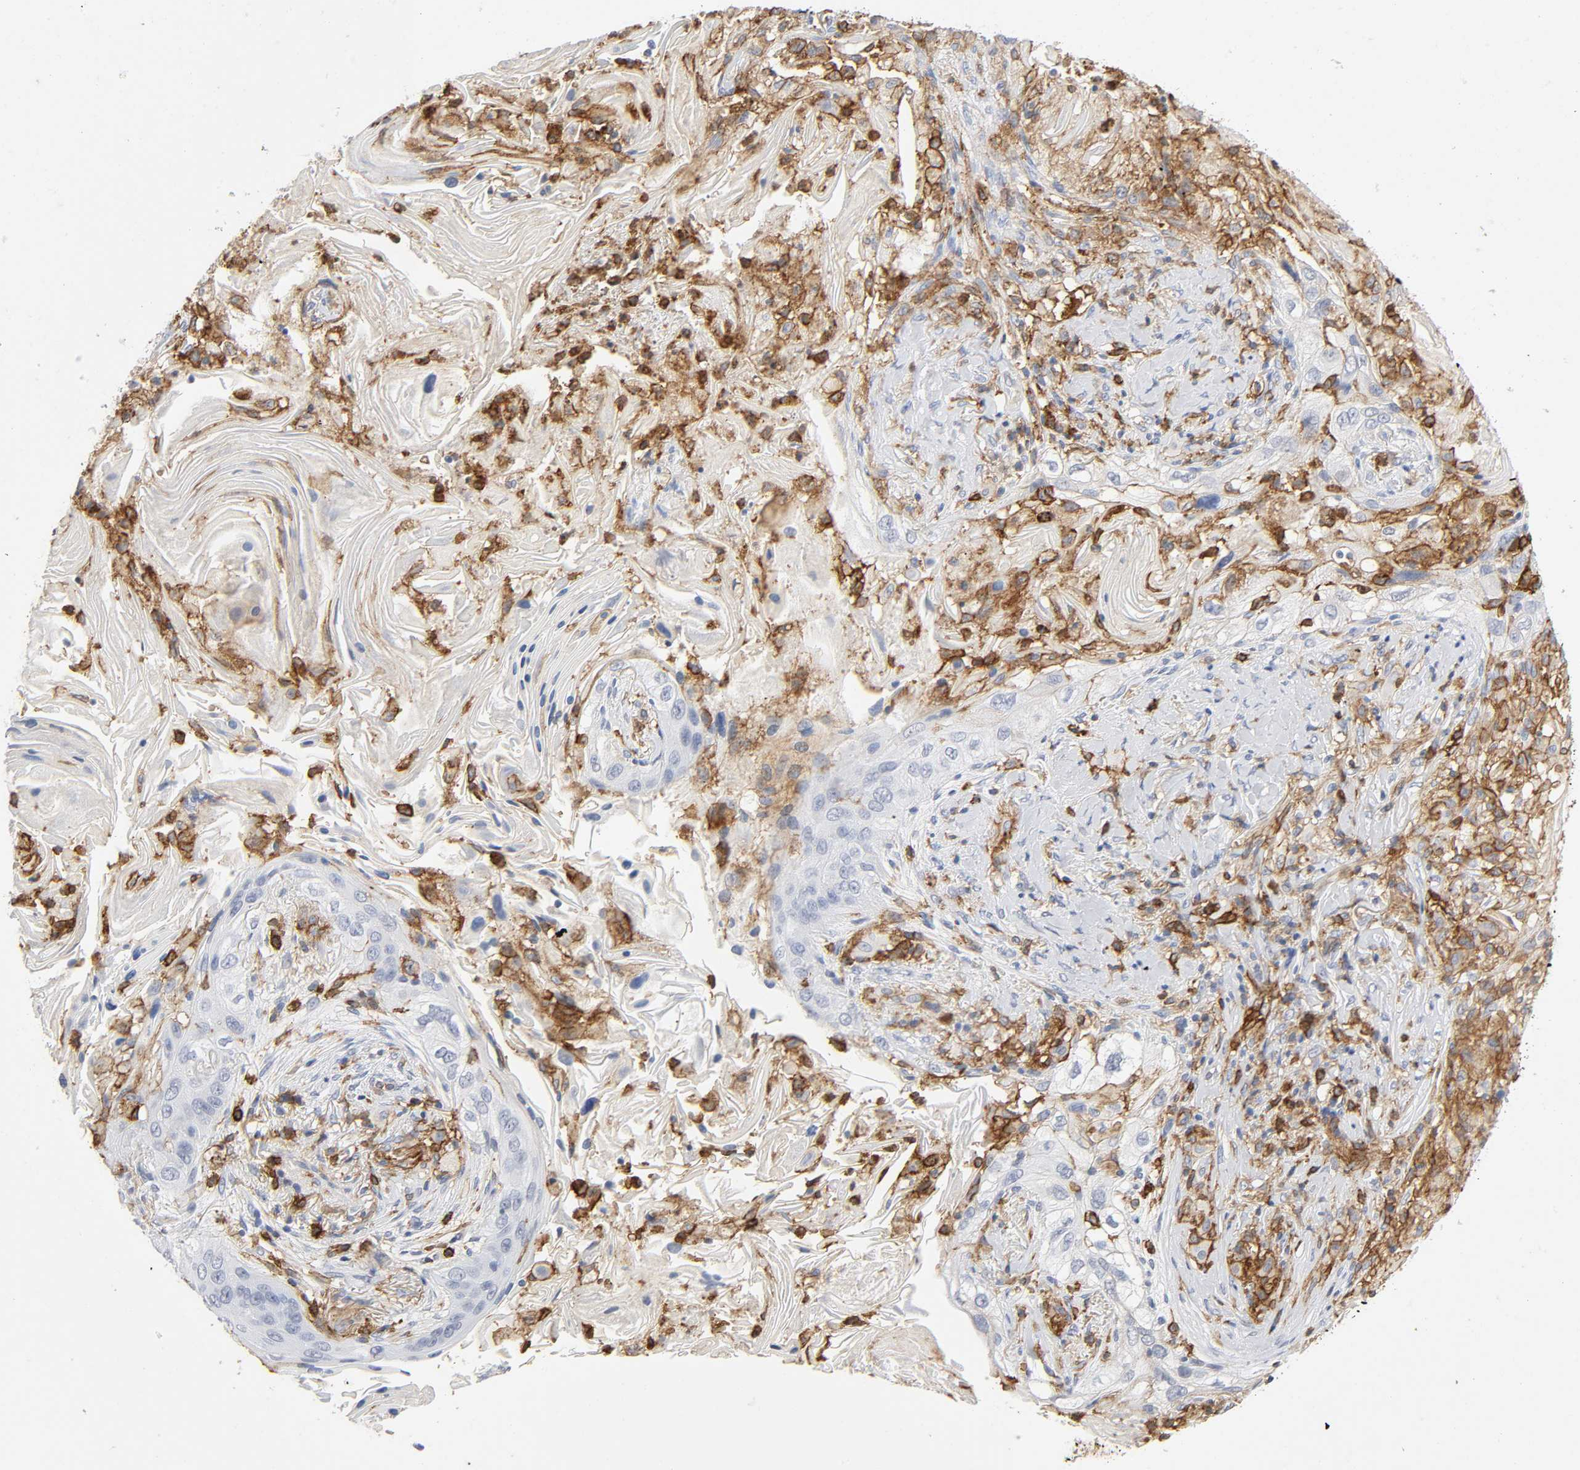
{"staining": {"intensity": "negative", "quantity": "none", "location": "none"}, "tissue": "lung cancer", "cell_type": "Tumor cells", "image_type": "cancer", "snomed": [{"axis": "morphology", "description": "Squamous cell carcinoma, NOS"}, {"axis": "topography", "description": "Lung"}], "caption": "Immunohistochemistry (IHC) image of lung cancer (squamous cell carcinoma) stained for a protein (brown), which shows no staining in tumor cells.", "gene": "LYN", "patient": {"sex": "female", "age": 67}}